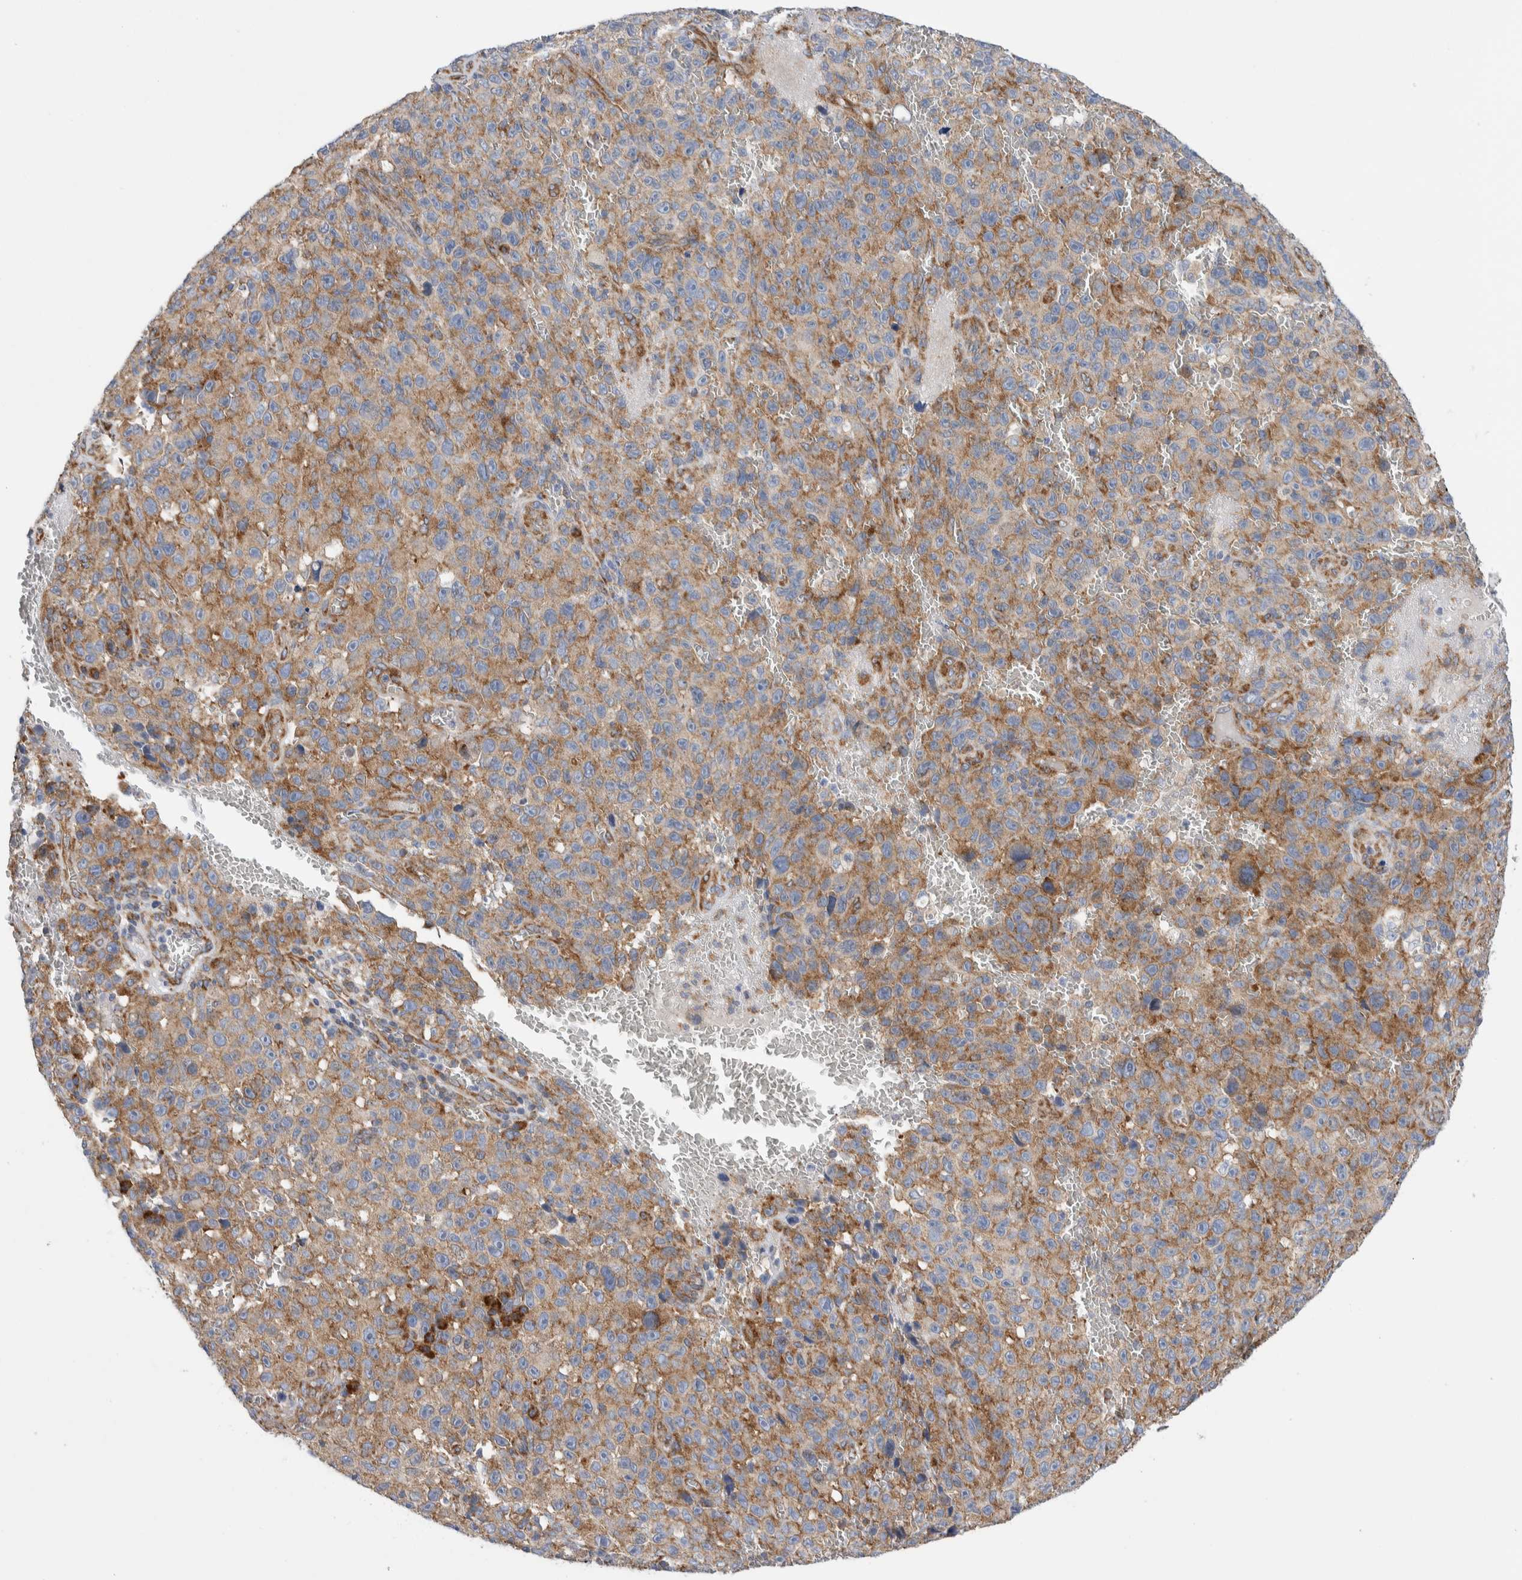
{"staining": {"intensity": "moderate", "quantity": ">75%", "location": "cytoplasmic/membranous"}, "tissue": "melanoma", "cell_type": "Tumor cells", "image_type": "cancer", "snomed": [{"axis": "morphology", "description": "Malignant melanoma, NOS"}, {"axis": "topography", "description": "Skin"}], "caption": "Protein analysis of melanoma tissue reveals moderate cytoplasmic/membranous positivity in about >75% of tumor cells.", "gene": "RACK1", "patient": {"sex": "female", "age": 82}}